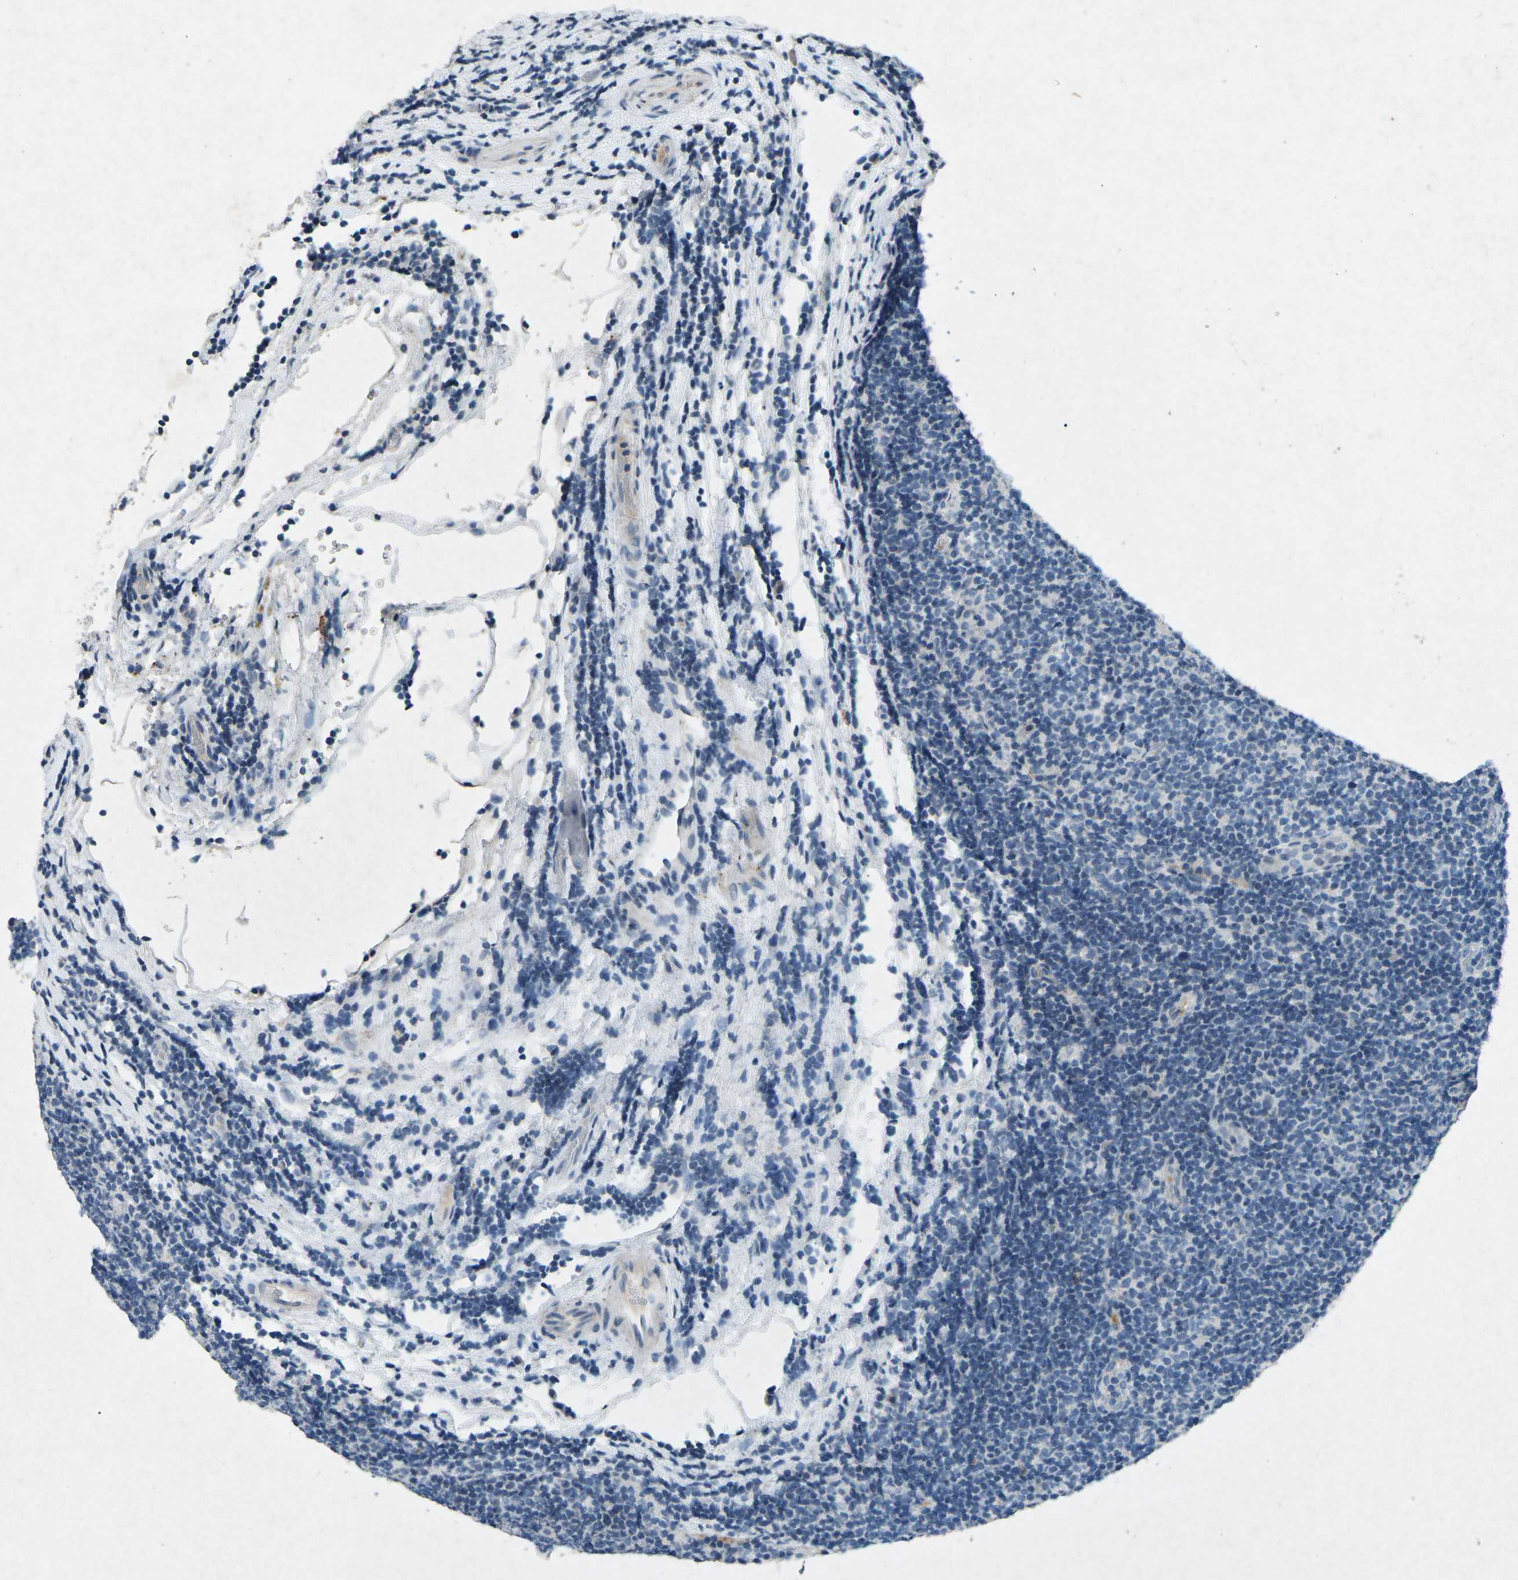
{"staining": {"intensity": "negative", "quantity": "none", "location": "none"}, "tissue": "lymphoma", "cell_type": "Tumor cells", "image_type": "cancer", "snomed": [{"axis": "morphology", "description": "Malignant lymphoma, non-Hodgkin's type, Low grade"}, {"axis": "topography", "description": "Lymph node"}], "caption": "Protein analysis of lymphoma demonstrates no significant staining in tumor cells.", "gene": "A1BG", "patient": {"sex": "male", "age": 83}}